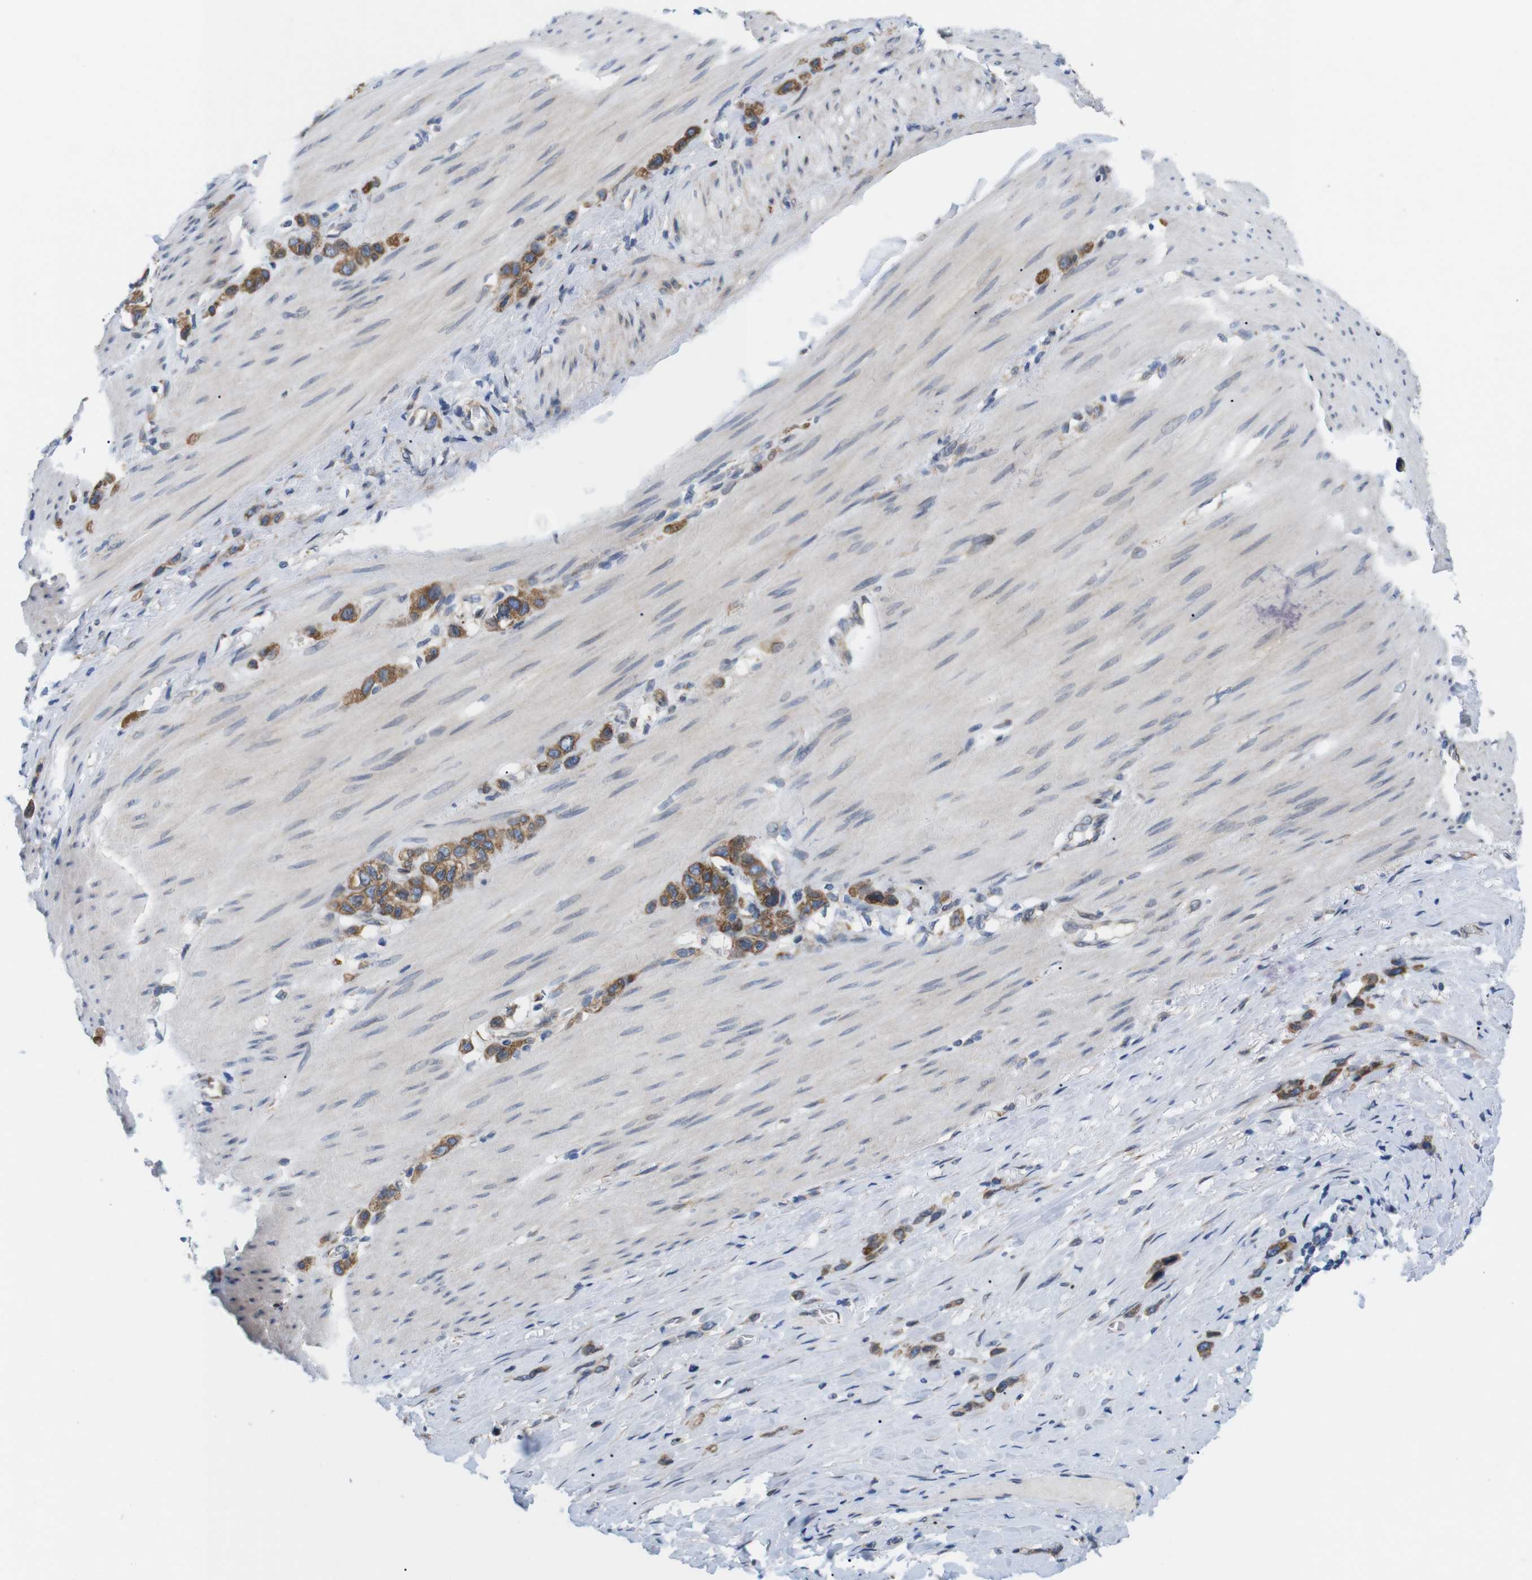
{"staining": {"intensity": "moderate", "quantity": ">75%", "location": "cytoplasmic/membranous"}, "tissue": "stomach cancer", "cell_type": "Tumor cells", "image_type": "cancer", "snomed": [{"axis": "morphology", "description": "Normal tissue, NOS"}, {"axis": "morphology", "description": "Adenocarcinoma, NOS"}, {"axis": "morphology", "description": "Adenocarcinoma, High grade"}, {"axis": "topography", "description": "Stomach, upper"}, {"axis": "topography", "description": "Stomach"}], "caption": "This micrograph displays stomach cancer stained with IHC to label a protein in brown. The cytoplasmic/membranous of tumor cells show moderate positivity for the protein. Nuclei are counter-stained blue.", "gene": "HACD3", "patient": {"sex": "female", "age": 65}}